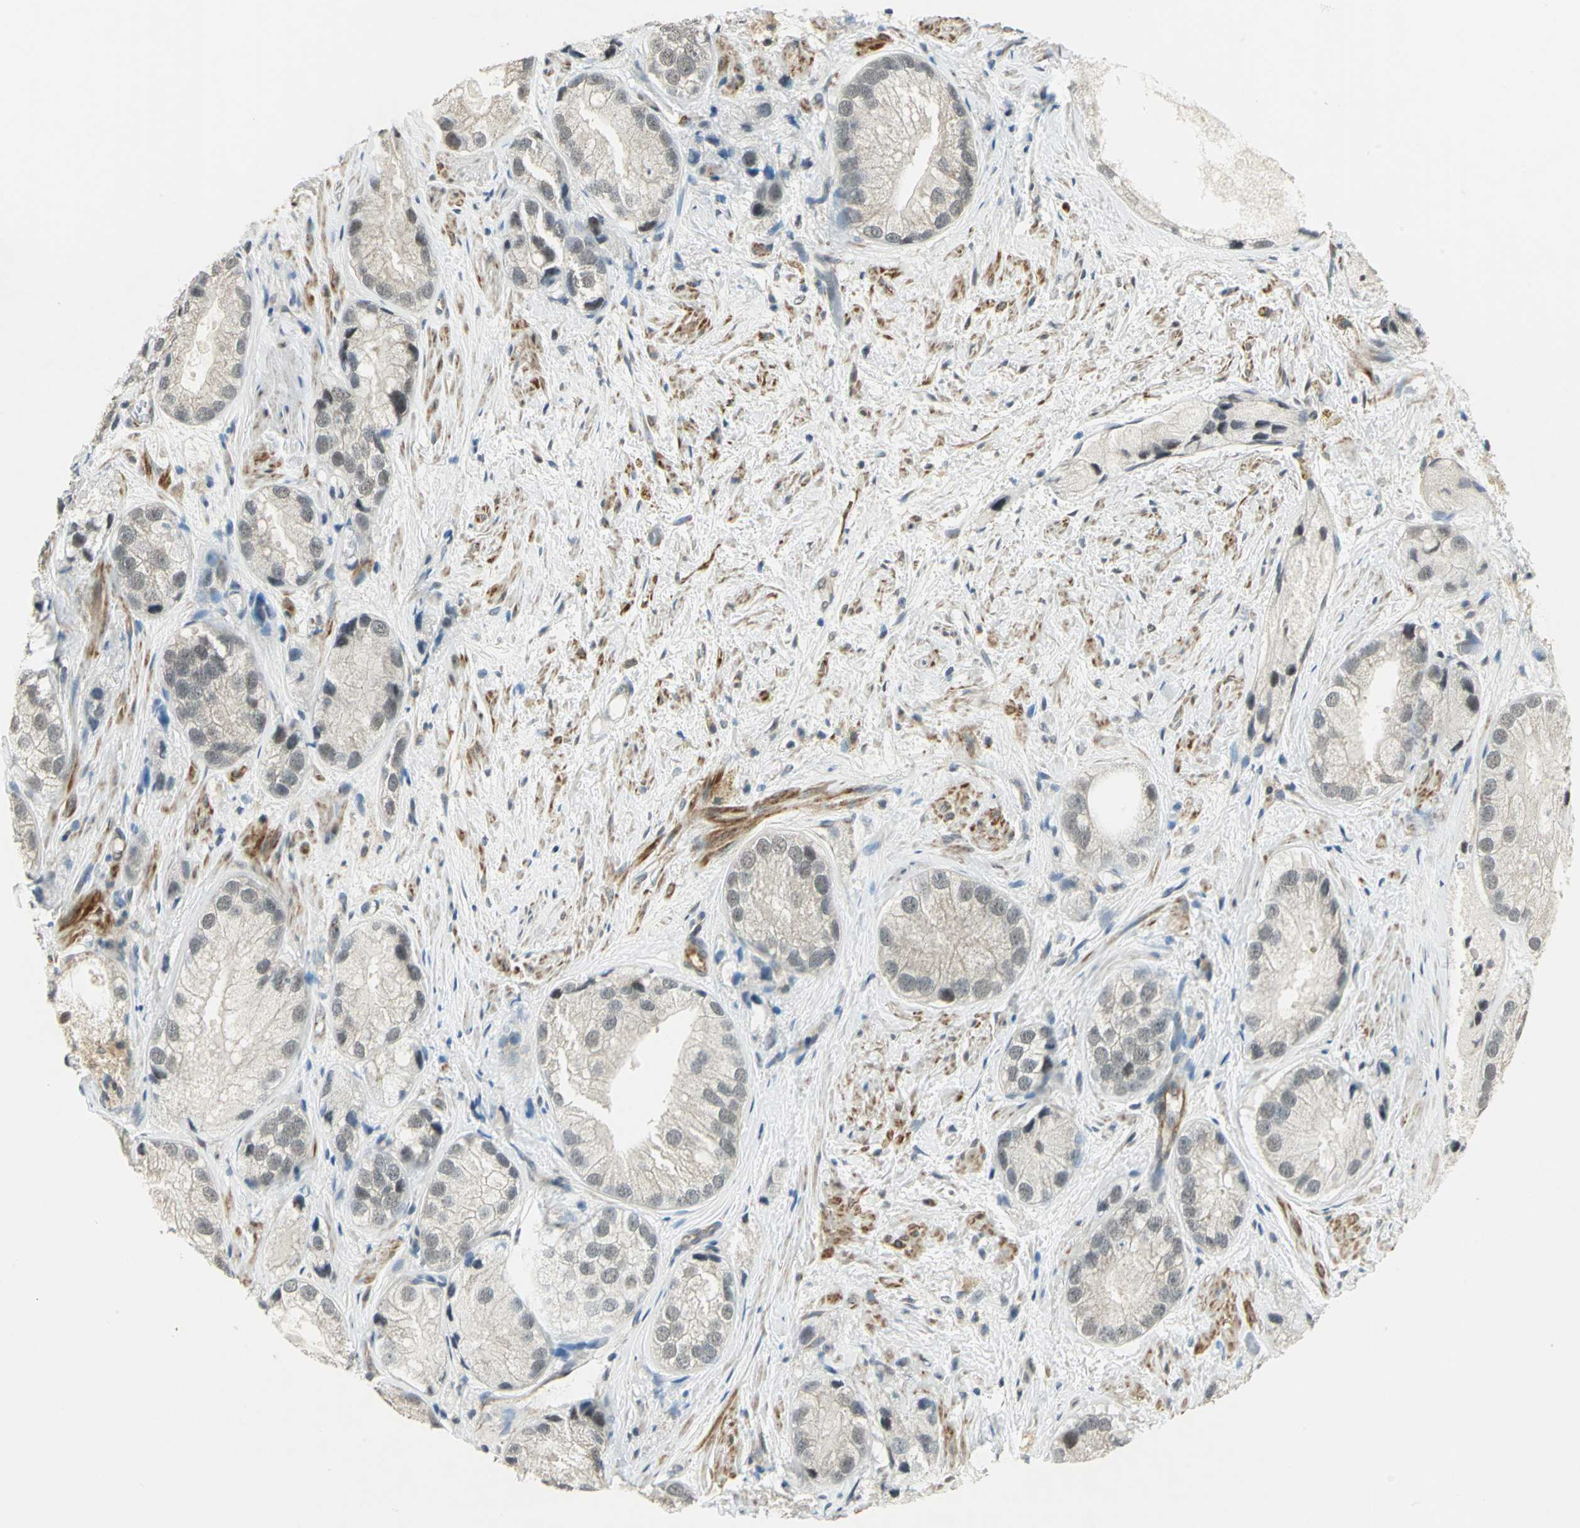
{"staining": {"intensity": "weak", "quantity": "<25%", "location": "cytoplasmic/membranous,nuclear"}, "tissue": "prostate cancer", "cell_type": "Tumor cells", "image_type": "cancer", "snomed": [{"axis": "morphology", "description": "Adenocarcinoma, Low grade"}, {"axis": "topography", "description": "Prostate"}], "caption": "High magnification brightfield microscopy of prostate cancer stained with DAB (3,3'-diaminobenzidine) (brown) and counterstained with hematoxylin (blue): tumor cells show no significant expression.", "gene": "PLAGL2", "patient": {"sex": "male", "age": 69}}